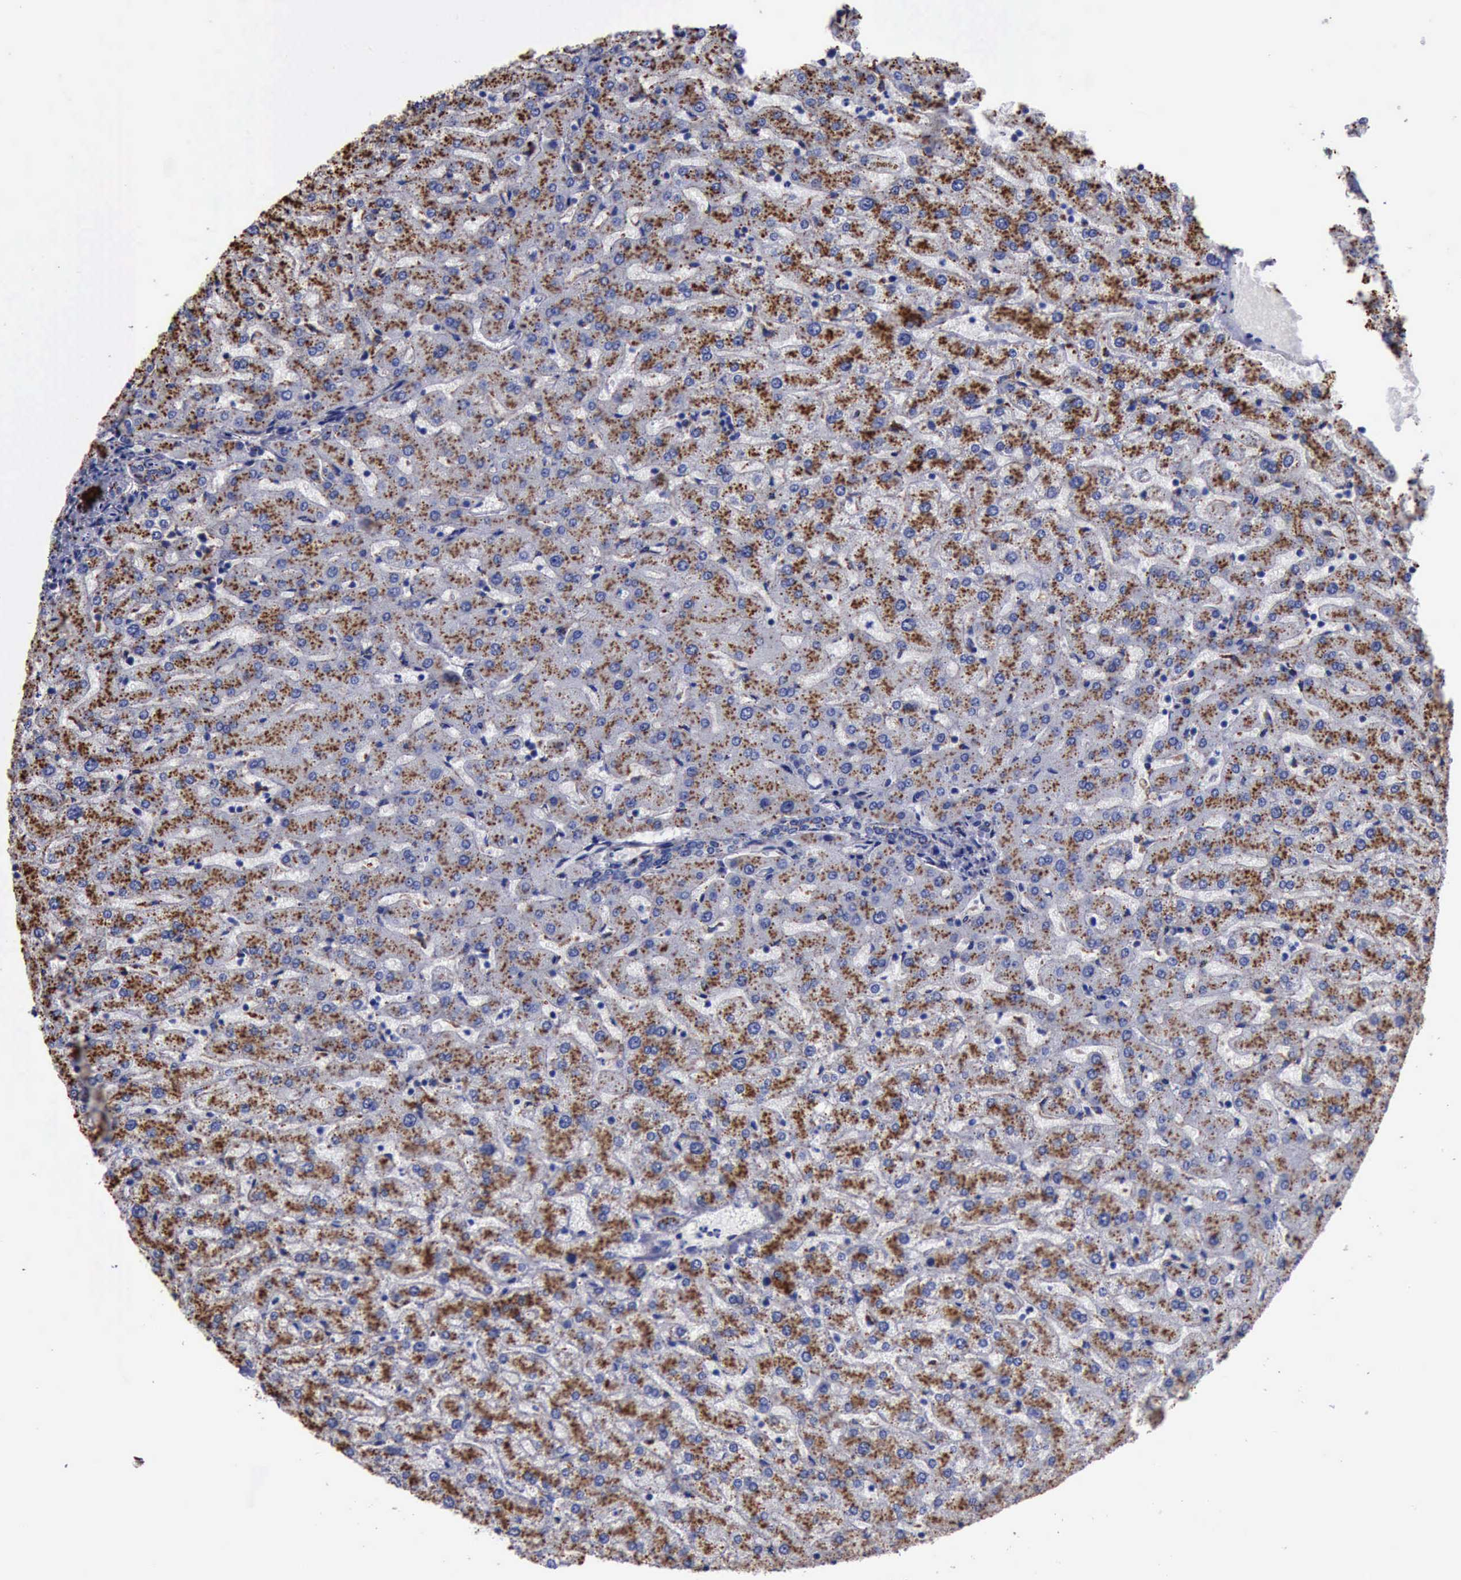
{"staining": {"intensity": "negative", "quantity": "none", "location": "none"}, "tissue": "liver", "cell_type": "Cholangiocytes", "image_type": "normal", "snomed": [{"axis": "morphology", "description": "Normal tissue, NOS"}, {"axis": "morphology", "description": "Fibrosis, NOS"}, {"axis": "topography", "description": "Liver"}], "caption": "This photomicrograph is of normal liver stained with immunohistochemistry (IHC) to label a protein in brown with the nuclei are counter-stained blue. There is no expression in cholangiocytes.", "gene": "CTSD", "patient": {"sex": "female", "age": 29}}